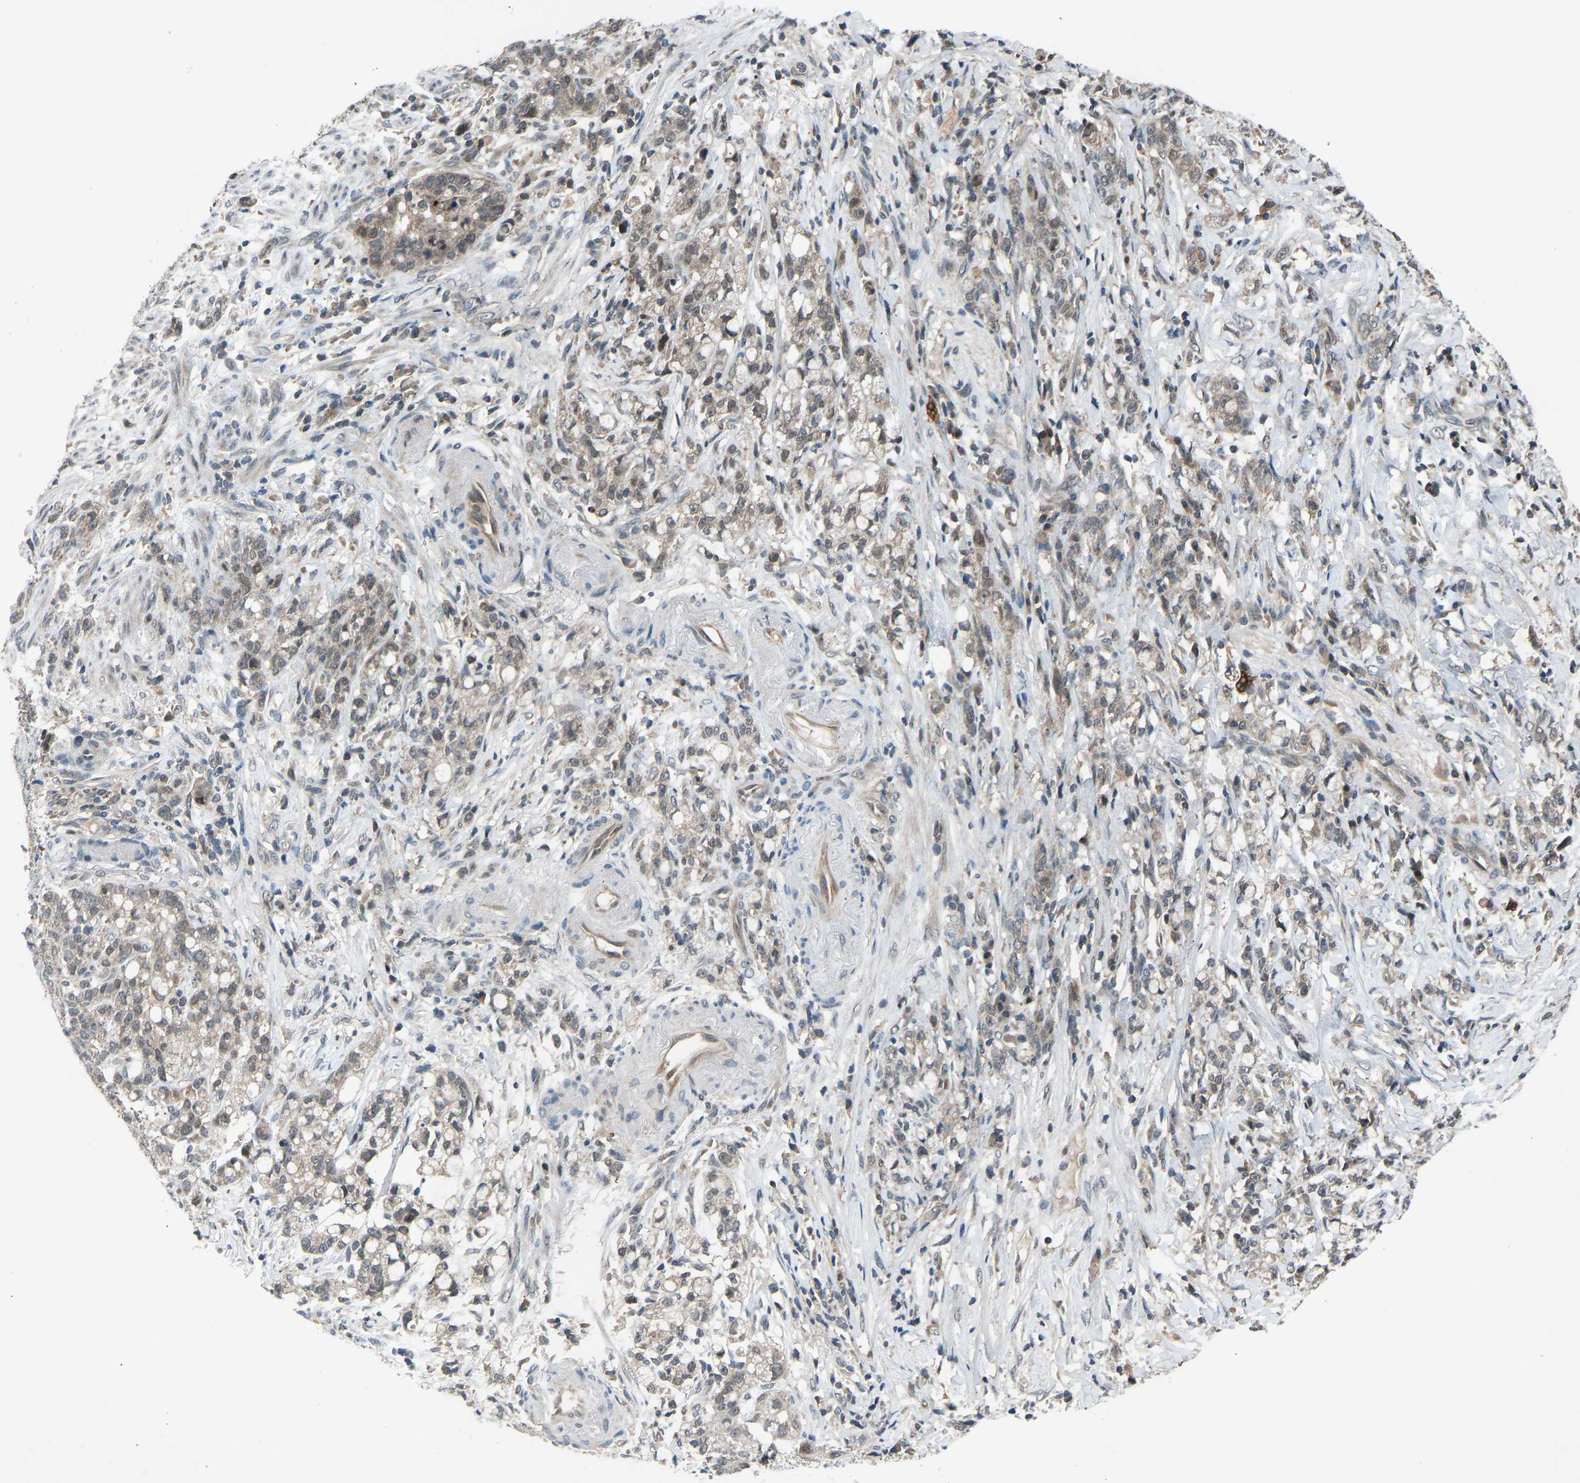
{"staining": {"intensity": "weak", "quantity": ">75%", "location": "cytoplasmic/membranous"}, "tissue": "stomach cancer", "cell_type": "Tumor cells", "image_type": "cancer", "snomed": [{"axis": "morphology", "description": "Adenocarcinoma, NOS"}, {"axis": "topography", "description": "Stomach, lower"}], "caption": "Approximately >75% of tumor cells in human stomach cancer (adenocarcinoma) demonstrate weak cytoplasmic/membranous protein staining as visualized by brown immunohistochemical staining.", "gene": "SLC43A1", "patient": {"sex": "male", "age": 88}}